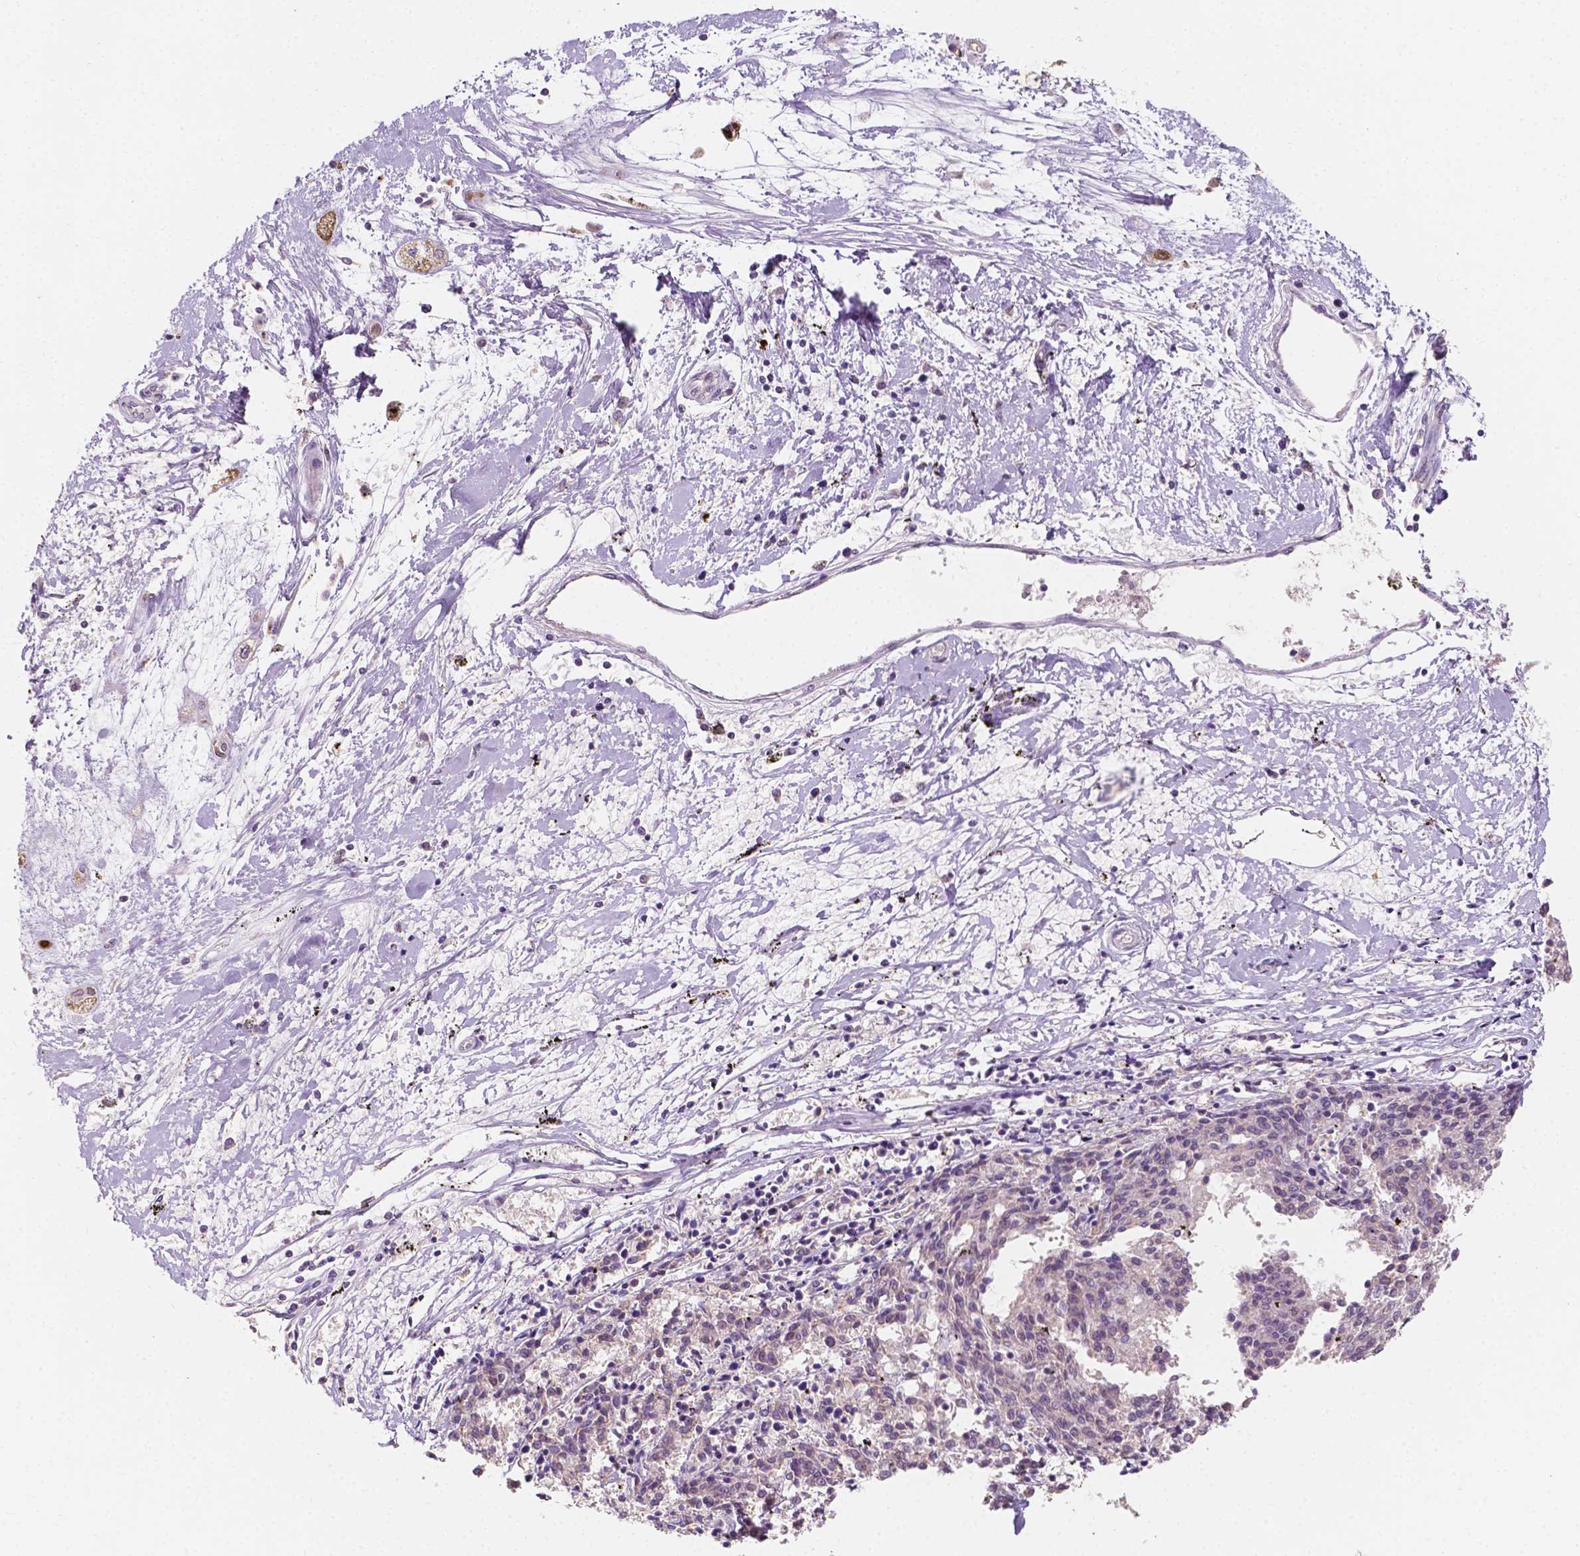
{"staining": {"intensity": "negative", "quantity": "none", "location": "none"}, "tissue": "melanoma", "cell_type": "Tumor cells", "image_type": "cancer", "snomed": [{"axis": "morphology", "description": "Malignant melanoma, NOS"}, {"axis": "topography", "description": "Skin"}], "caption": "Micrograph shows no protein staining in tumor cells of malignant melanoma tissue. The staining is performed using DAB brown chromogen with nuclei counter-stained in using hematoxylin.", "gene": "SIRT2", "patient": {"sex": "female", "age": 72}}